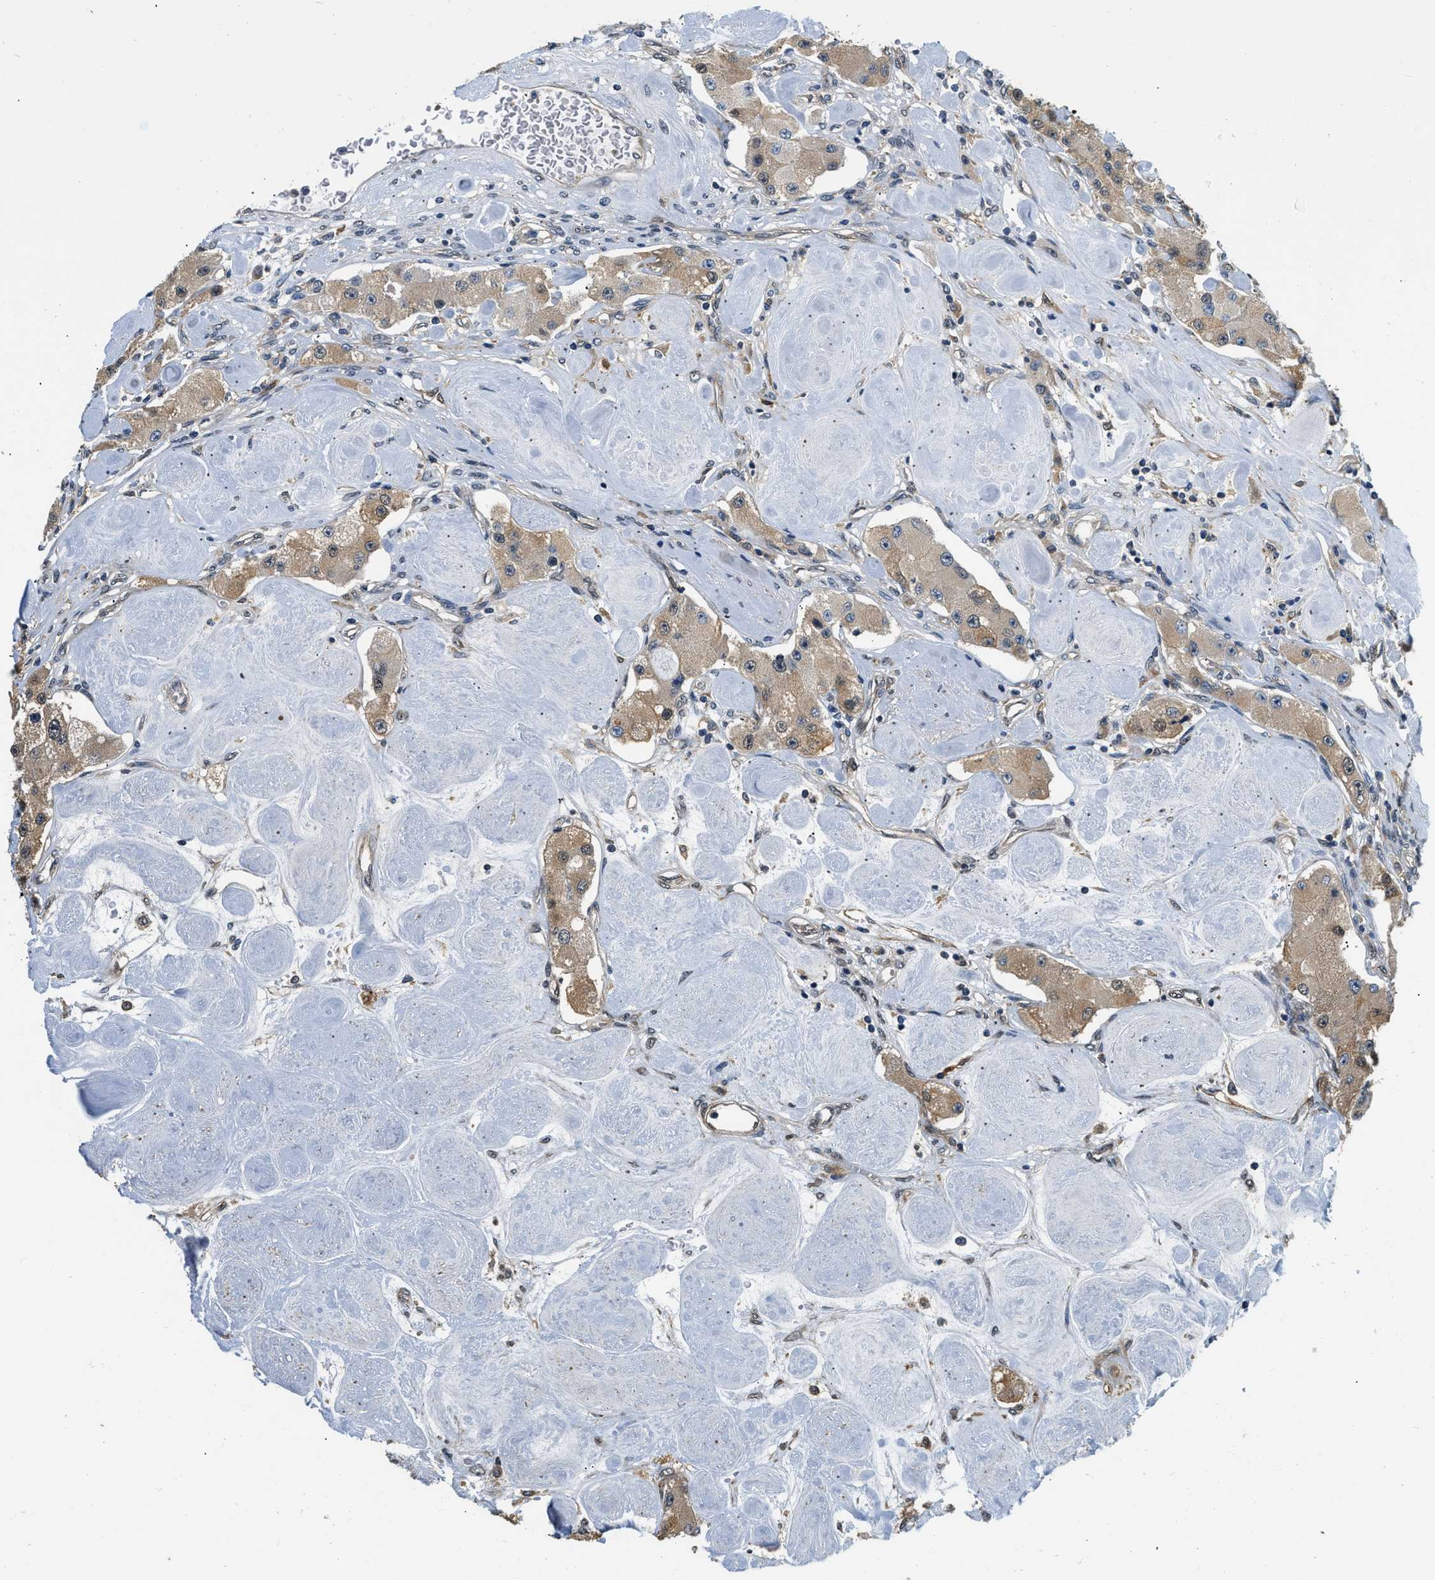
{"staining": {"intensity": "weak", "quantity": ">75%", "location": "cytoplasmic/membranous"}, "tissue": "carcinoid", "cell_type": "Tumor cells", "image_type": "cancer", "snomed": [{"axis": "morphology", "description": "Carcinoid, malignant, NOS"}, {"axis": "topography", "description": "Pancreas"}], "caption": "Weak cytoplasmic/membranous positivity for a protein is present in approximately >75% of tumor cells of carcinoid (malignant) using immunohistochemistry.", "gene": "BCL7C", "patient": {"sex": "male", "age": 41}}